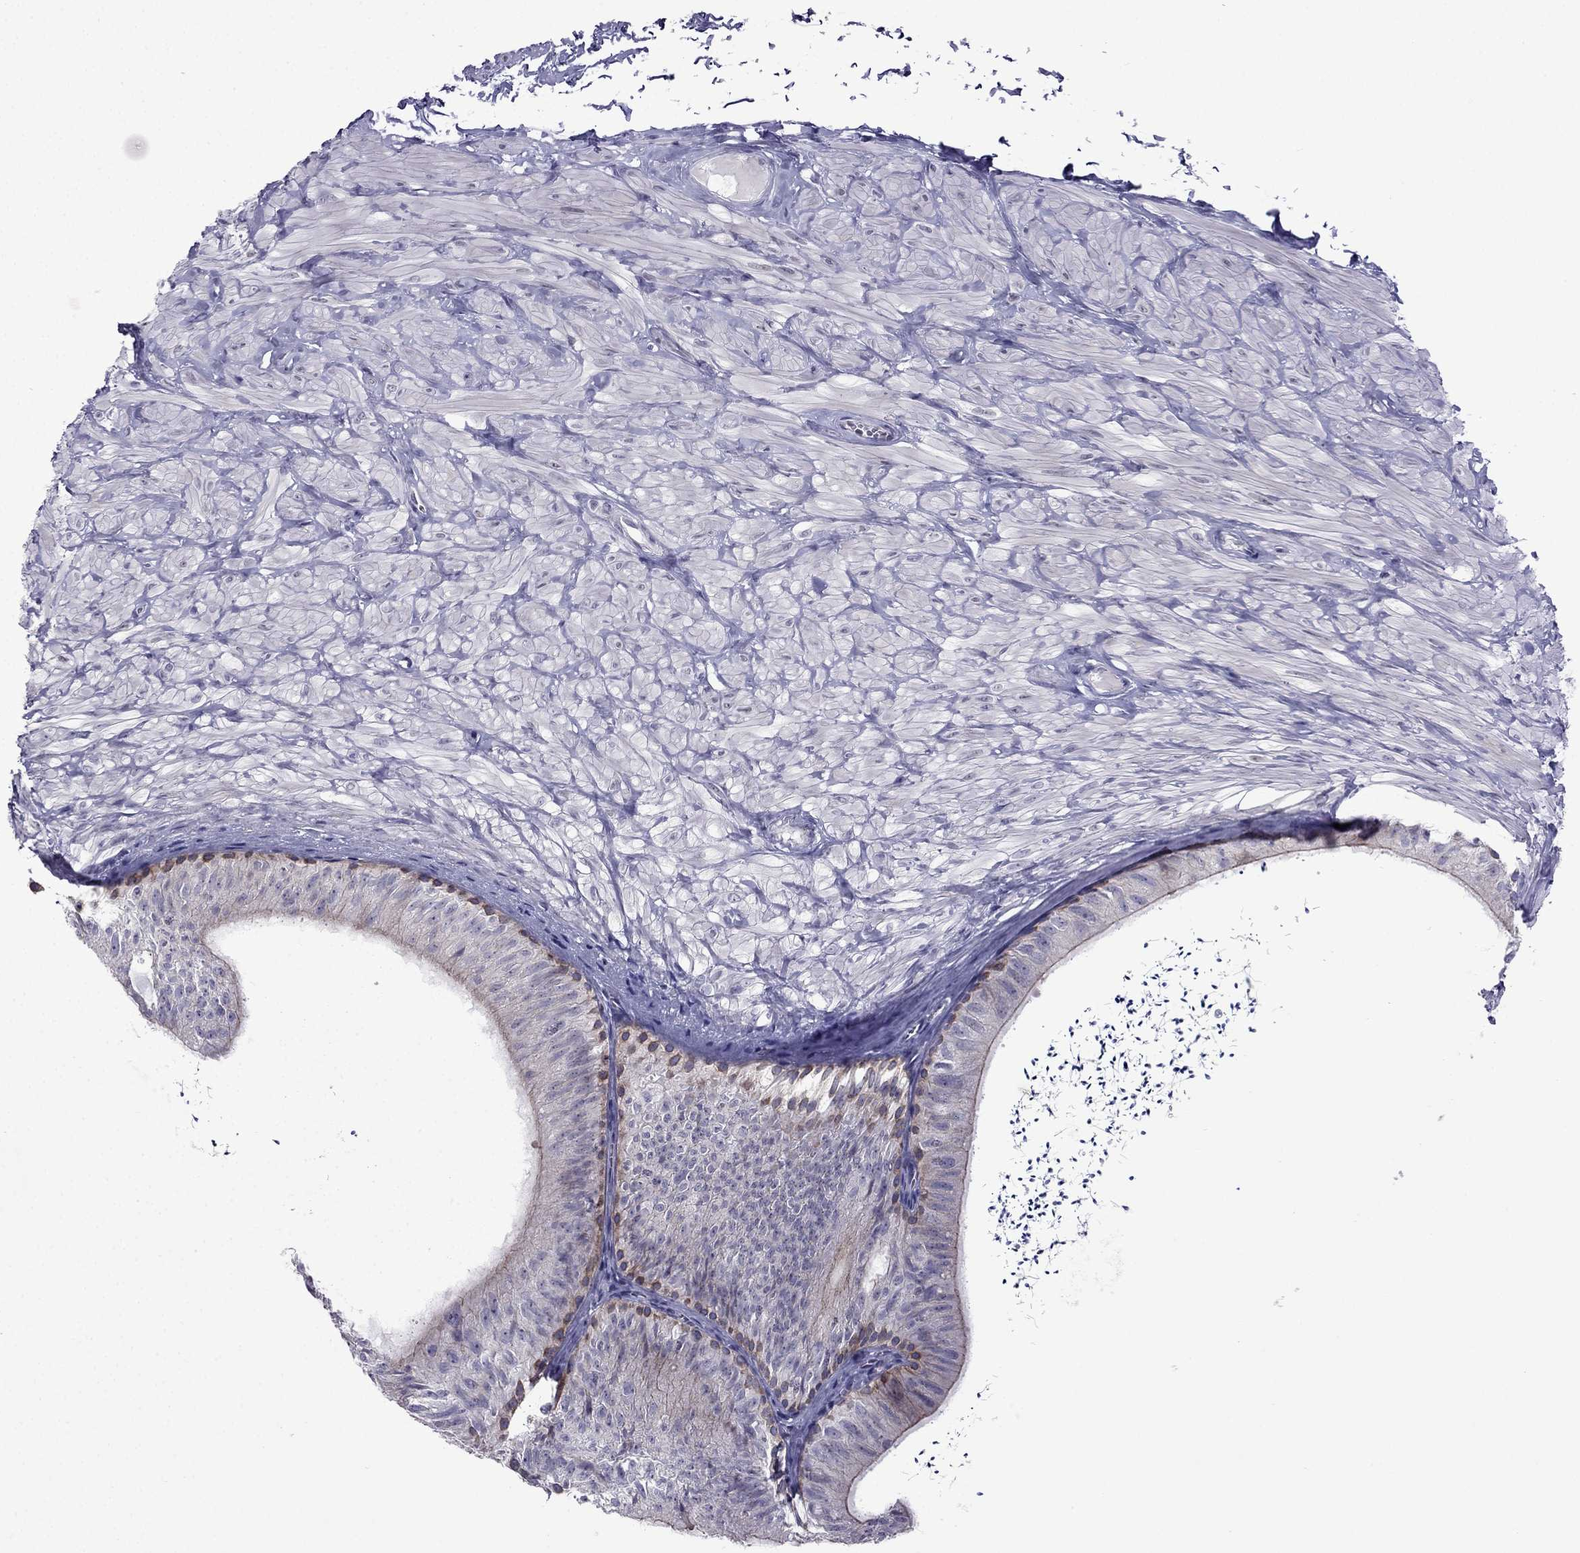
{"staining": {"intensity": "moderate", "quantity": "<25%", "location": "cytoplasmic/membranous"}, "tissue": "epididymis", "cell_type": "Glandular cells", "image_type": "normal", "snomed": [{"axis": "morphology", "description": "Normal tissue, NOS"}, {"axis": "topography", "description": "Epididymis"}], "caption": "The micrograph shows staining of normal epididymis, revealing moderate cytoplasmic/membranous protein positivity (brown color) within glandular cells.", "gene": "POM121L12", "patient": {"sex": "male", "age": 32}}